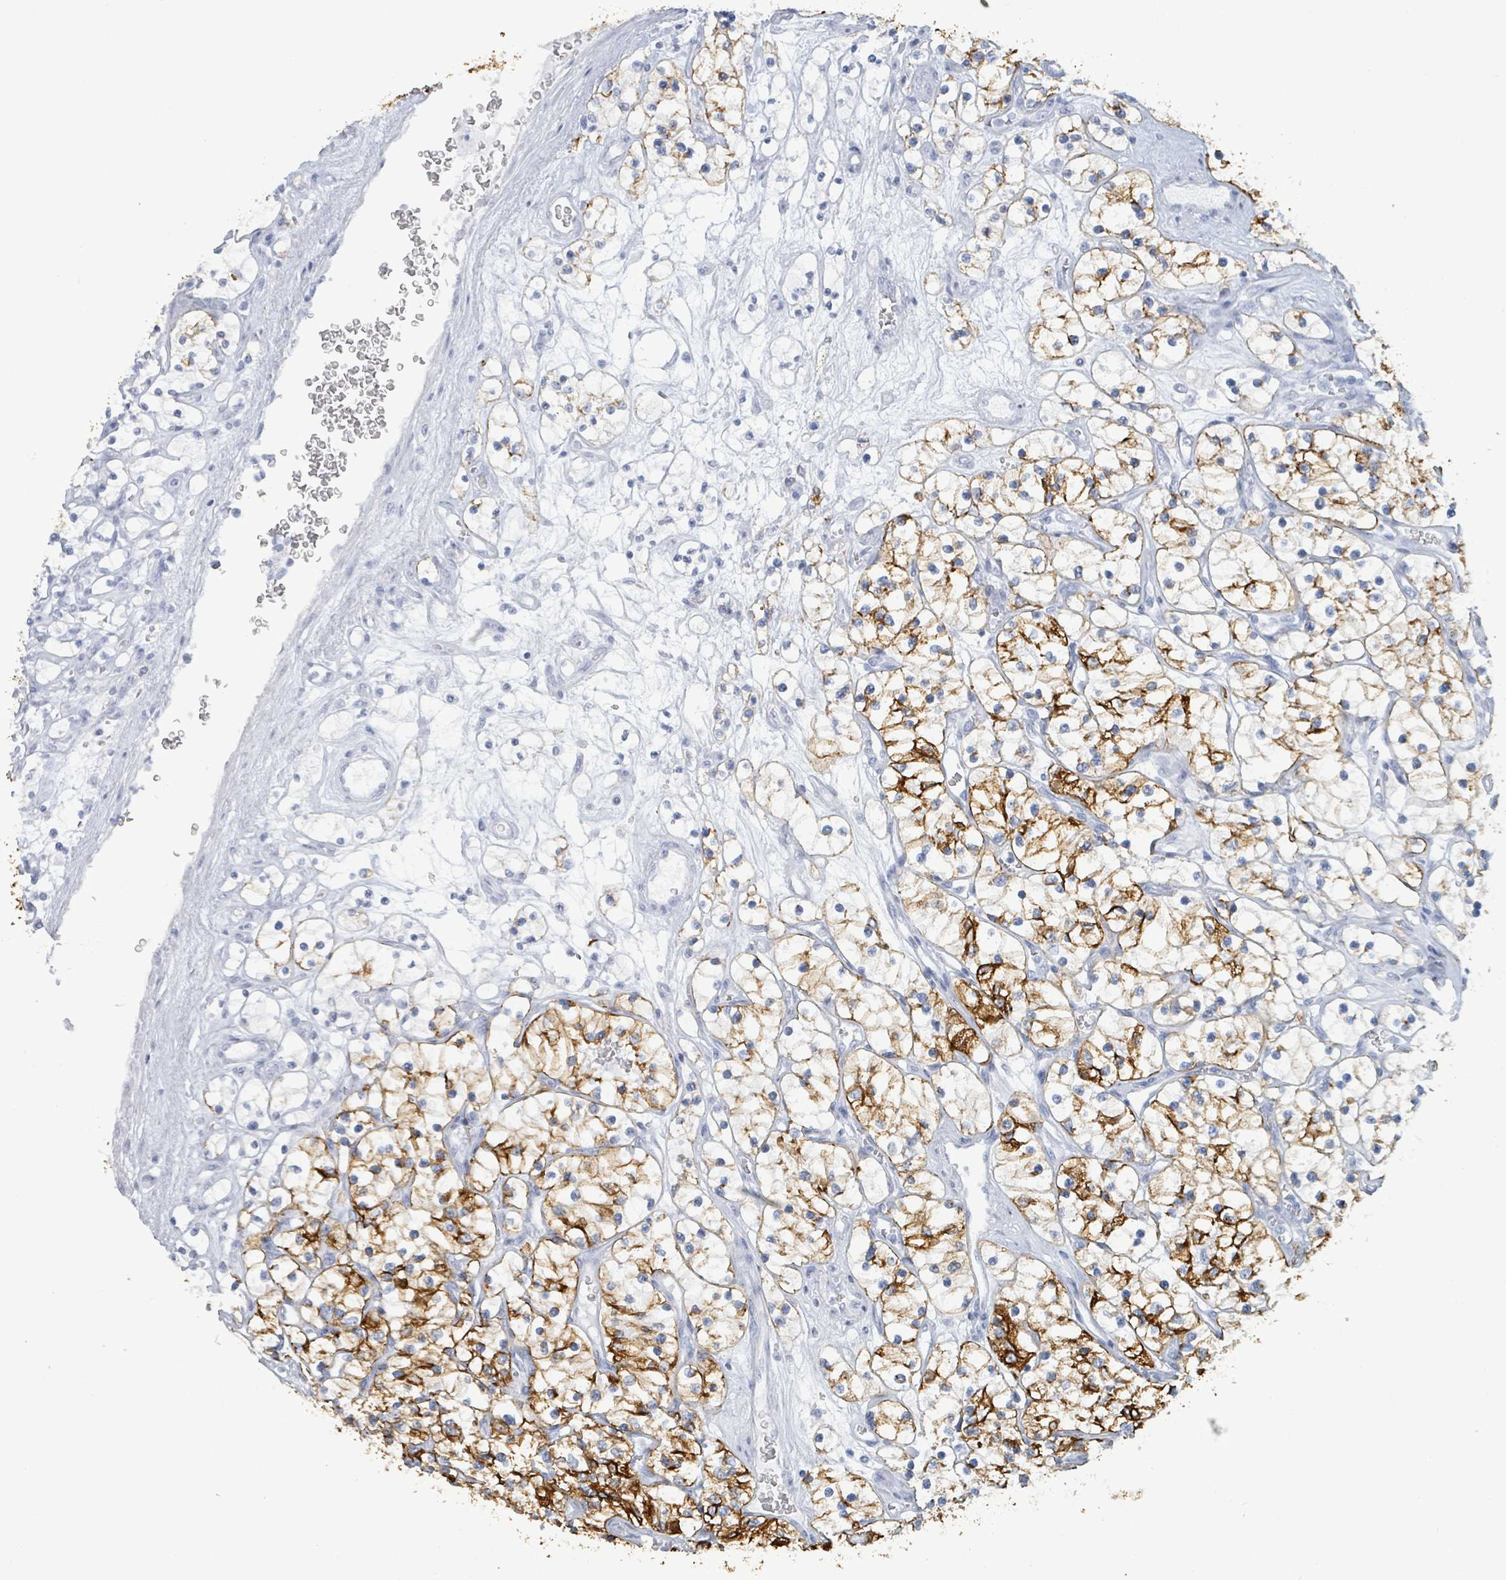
{"staining": {"intensity": "strong", "quantity": "25%-75%", "location": "cytoplasmic/membranous"}, "tissue": "renal cancer", "cell_type": "Tumor cells", "image_type": "cancer", "snomed": [{"axis": "morphology", "description": "Adenocarcinoma, NOS"}, {"axis": "topography", "description": "Kidney"}], "caption": "DAB (3,3'-diaminobenzidine) immunohistochemical staining of human renal cancer reveals strong cytoplasmic/membranous protein positivity in about 25%-75% of tumor cells.", "gene": "KRT8", "patient": {"sex": "female", "age": 69}}